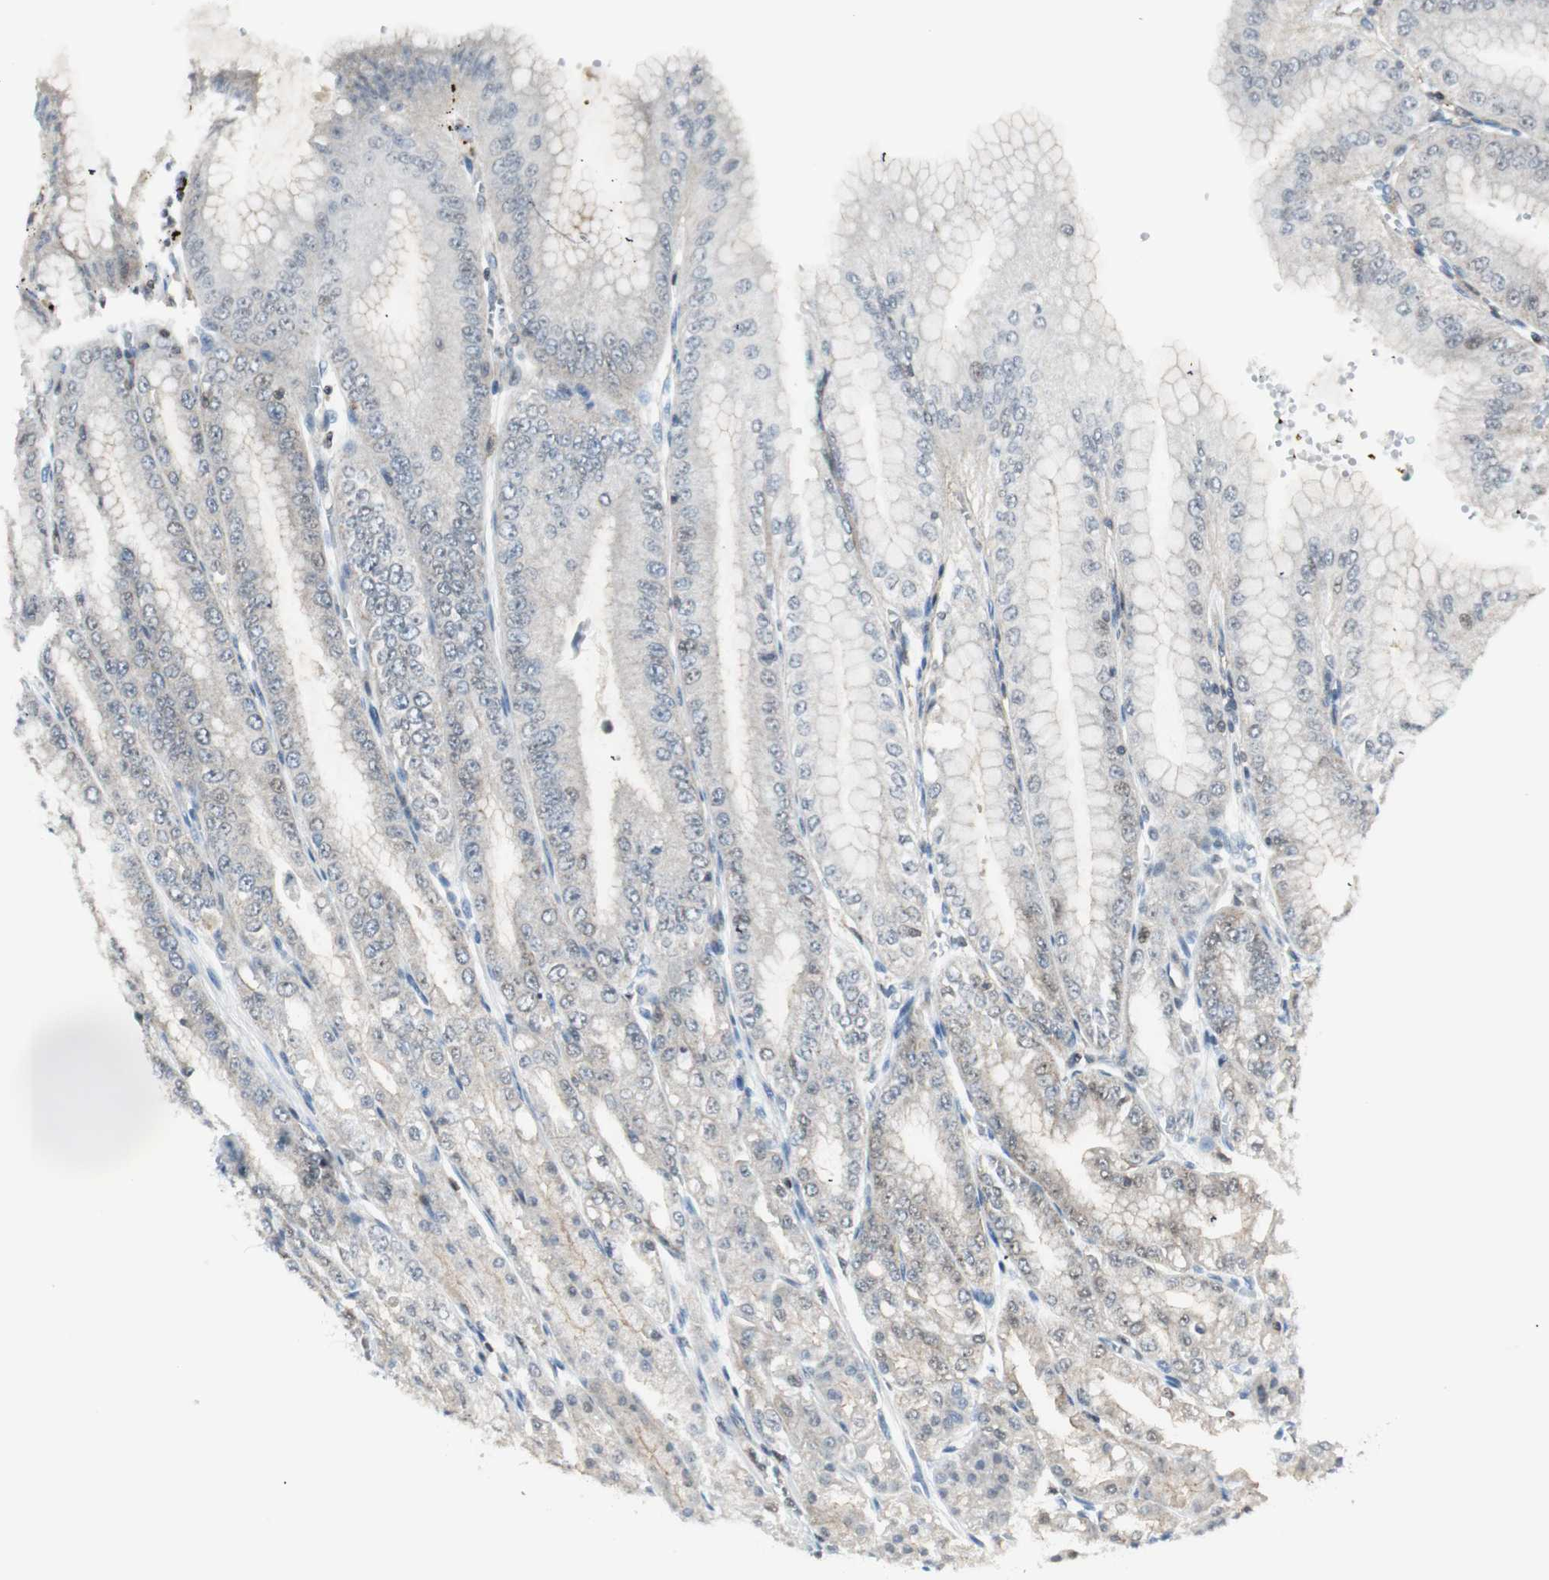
{"staining": {"intensity": "weak", "quantity": ">75%", "location": "cytoplasmic/membranous"}, "tissue": "stomach", "cell_type": "Glandular cells", "image_type": "normal", "snomed": [{"axis": "morphology", "description": "Normal tissue, NOS"}, {"axis": "topography", "description": "Stomach, lower"}], "caption": "A brown stain shows weak cytoplasmic/membranous positivity of a protein in glandular cells of normal human stomach. Using DAB (brown) and hematoxylin (blue) stains, captured at high magnification using brightfield microscopy.", "gene": "PPP1CA", "patient": {"sex": "male", "age": 71}}